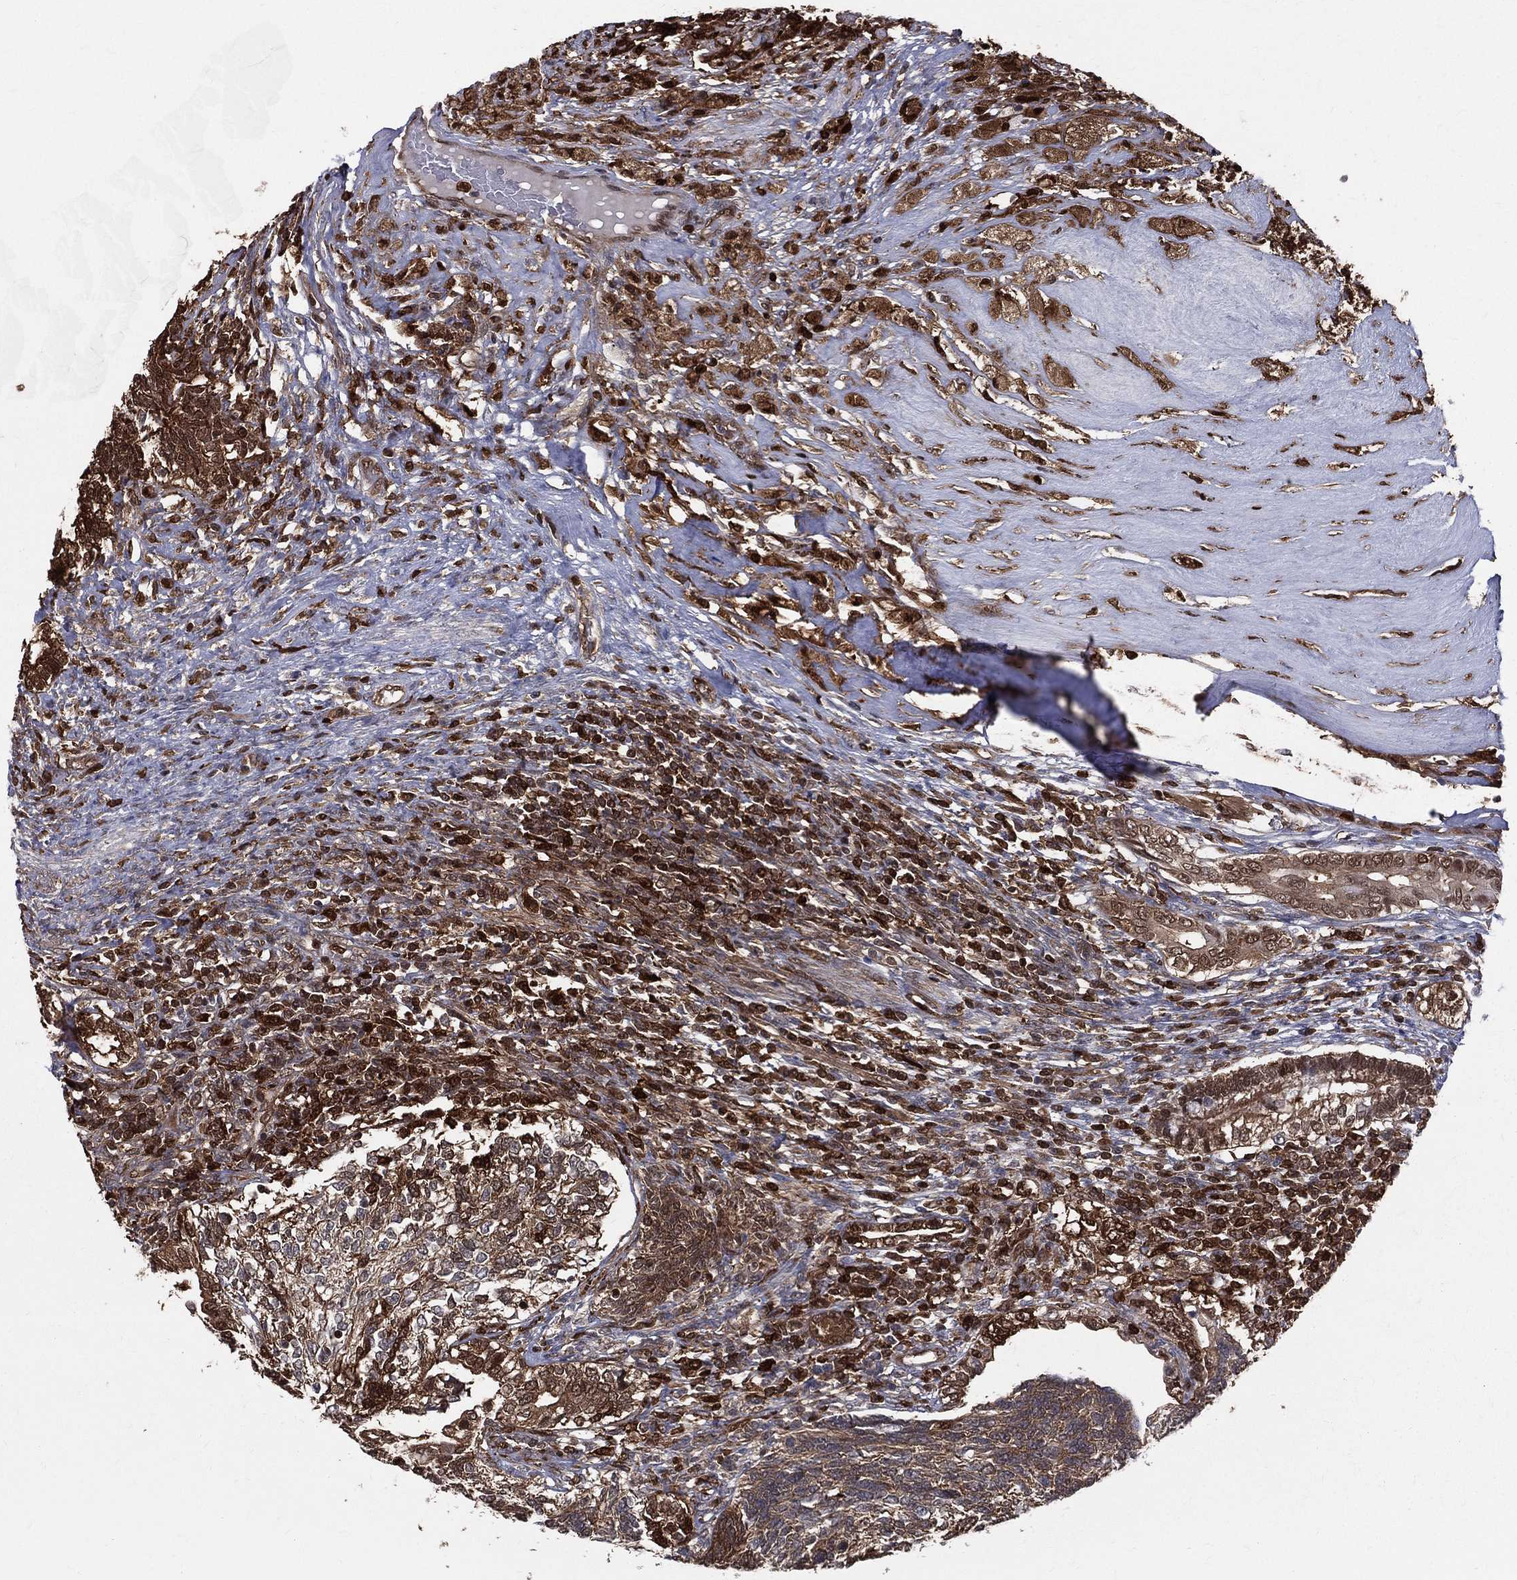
{"staining": {"intensity": "moderate", "quantity": "25%-75%", "location": "cytoplasmic/membranous"}, "tissue": "testis cancer", "cell_type": "Tumor cells", "image_type": "cancer", "snomed": [{"axis": "morphology", "description": "Seminoma, NOS"}, {"axis": "morphology", "description": "Carcinoma, Embryonal, NOS"}, {"axis": "topography", "description": "Testis"}], "caption": "Brown immunohistochemical staining in human testis cancer reveals moderate cytoplasmic/membranous expression in about 25%-75% of tumor cells.", "gene": "ENO1", "patient": {"sex": "male", "age": 41}}